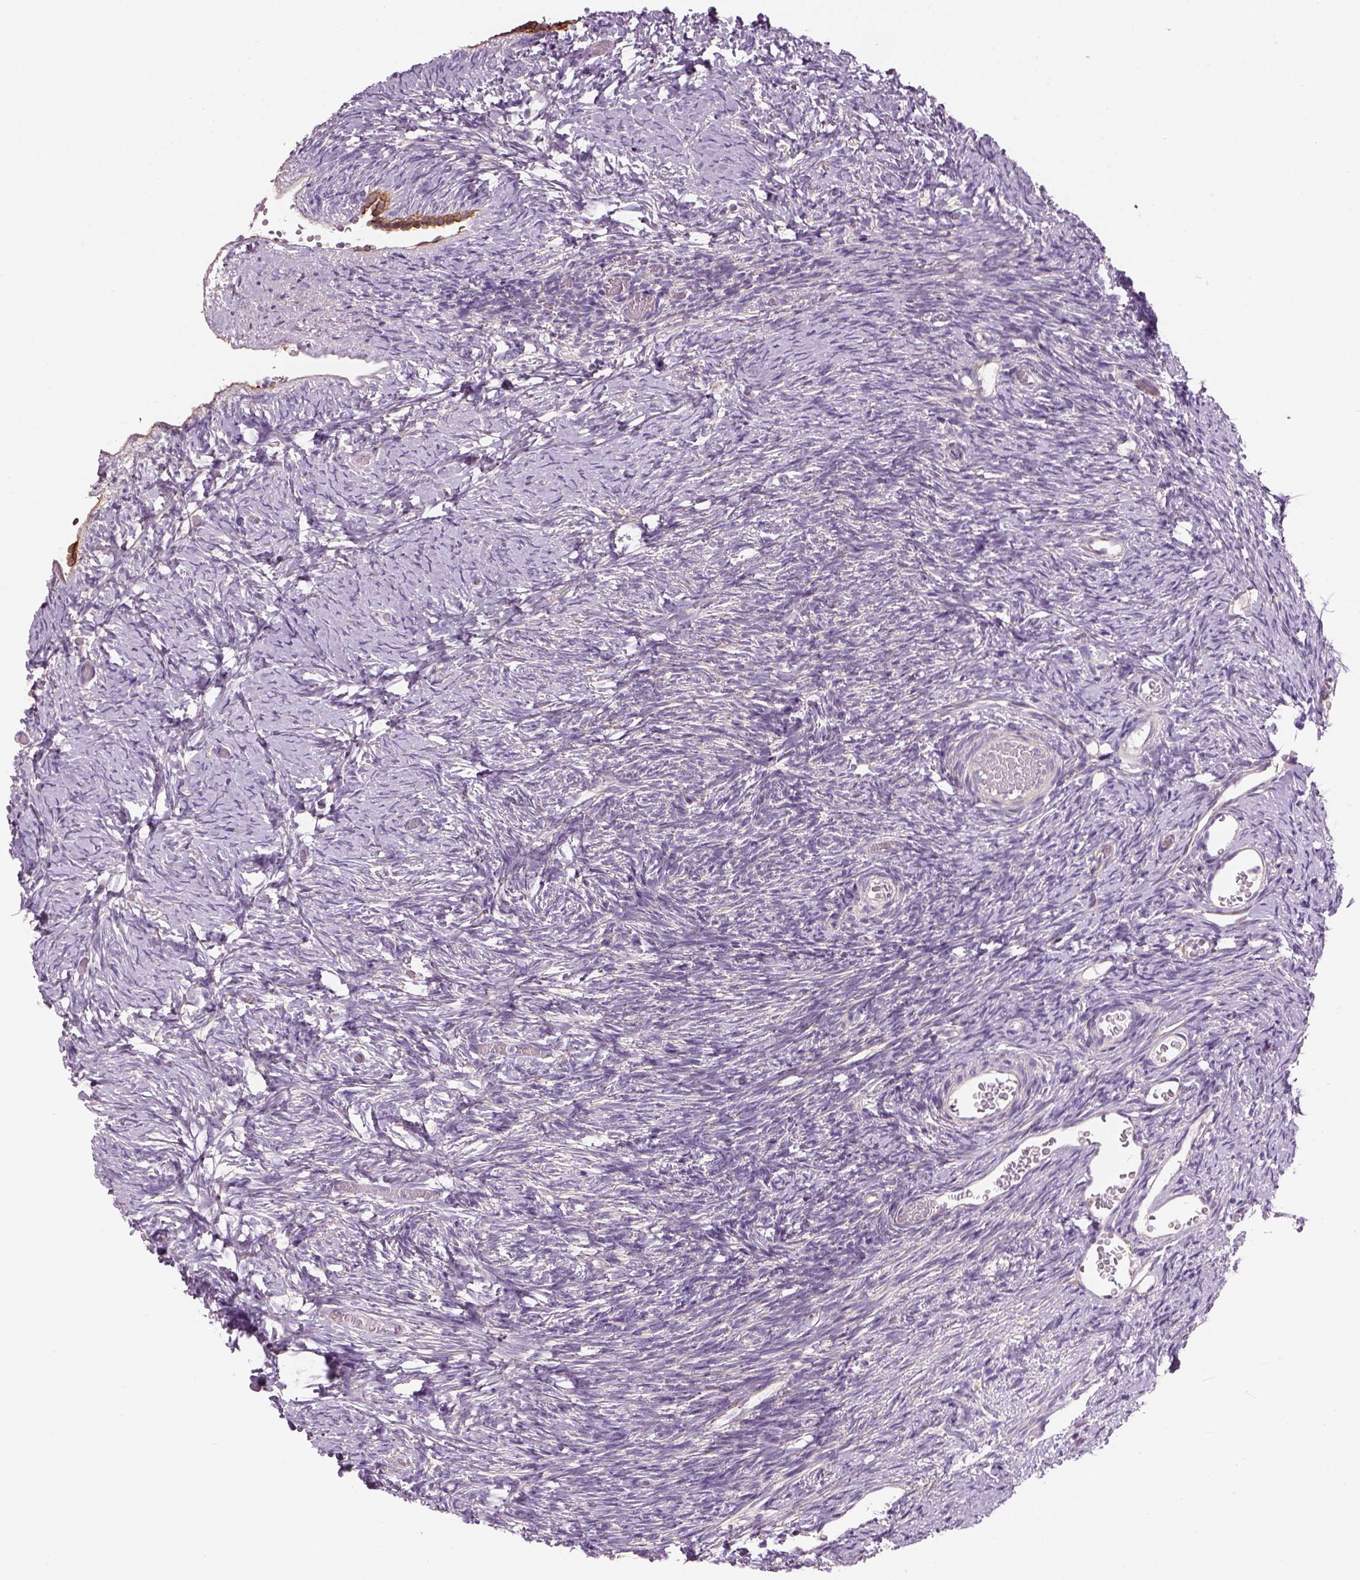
{"staining": {"intensity": "weak", "quantity": "<25%", "location": "cytoplasmic/membranous"}, "tissue": "ovary", "cell_type": "Follicle cells", "image_type": "normal", "snomed": [{"axis": "morphology", "description": "Normal tissue, NOS"}, {"axis": "topography", "description": "Ovary"}], "caption": "High power microscopy micrograph of an IHC micrograph of benign ovary, revealing no significant expression in follicle cells. The staining was performed using DAB to visualize the protein expression in brown, while the nuclei were stained in blue with hematoxylin (Magnification: 20x).", "gene": "CHST14", "patient": {"sex": "female", "age": 39}}